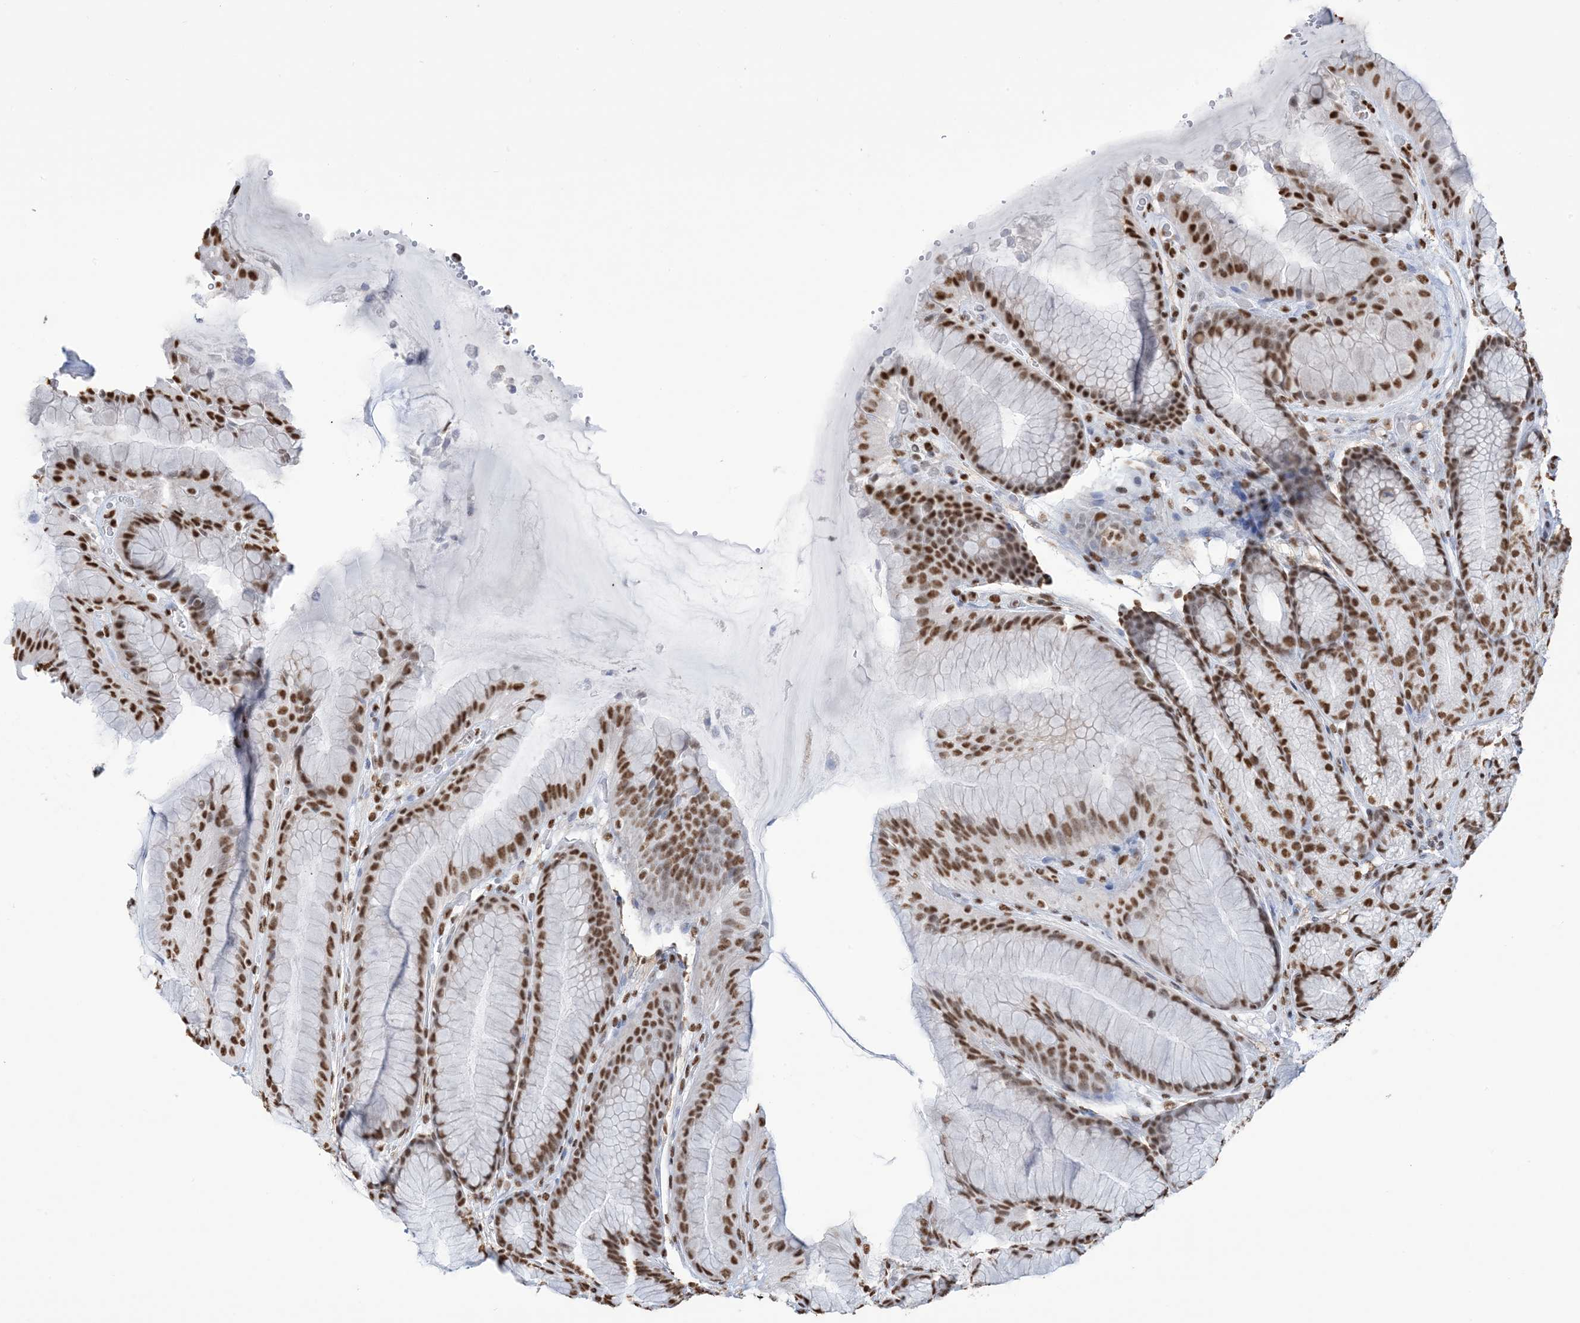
{"staining": {"intensity": "strong", "quantity": ">75%", "location": "nuclear"}, "tissue": "stomach", "cell_type": "Glandular cells", "image_type": "normal", "snomed": [{"axis": "morphology", "description": "Normal tissue, NOS"}, {"axis": "topography", "description": "Stomach"}], "caption": "Brown immunohistochemical staining in normal human stomach demonstrates strong nuclear expression in about >75% of glandular cells.", "gene": "ZNF792", "patient": {"sex": "male", "age": 57}}